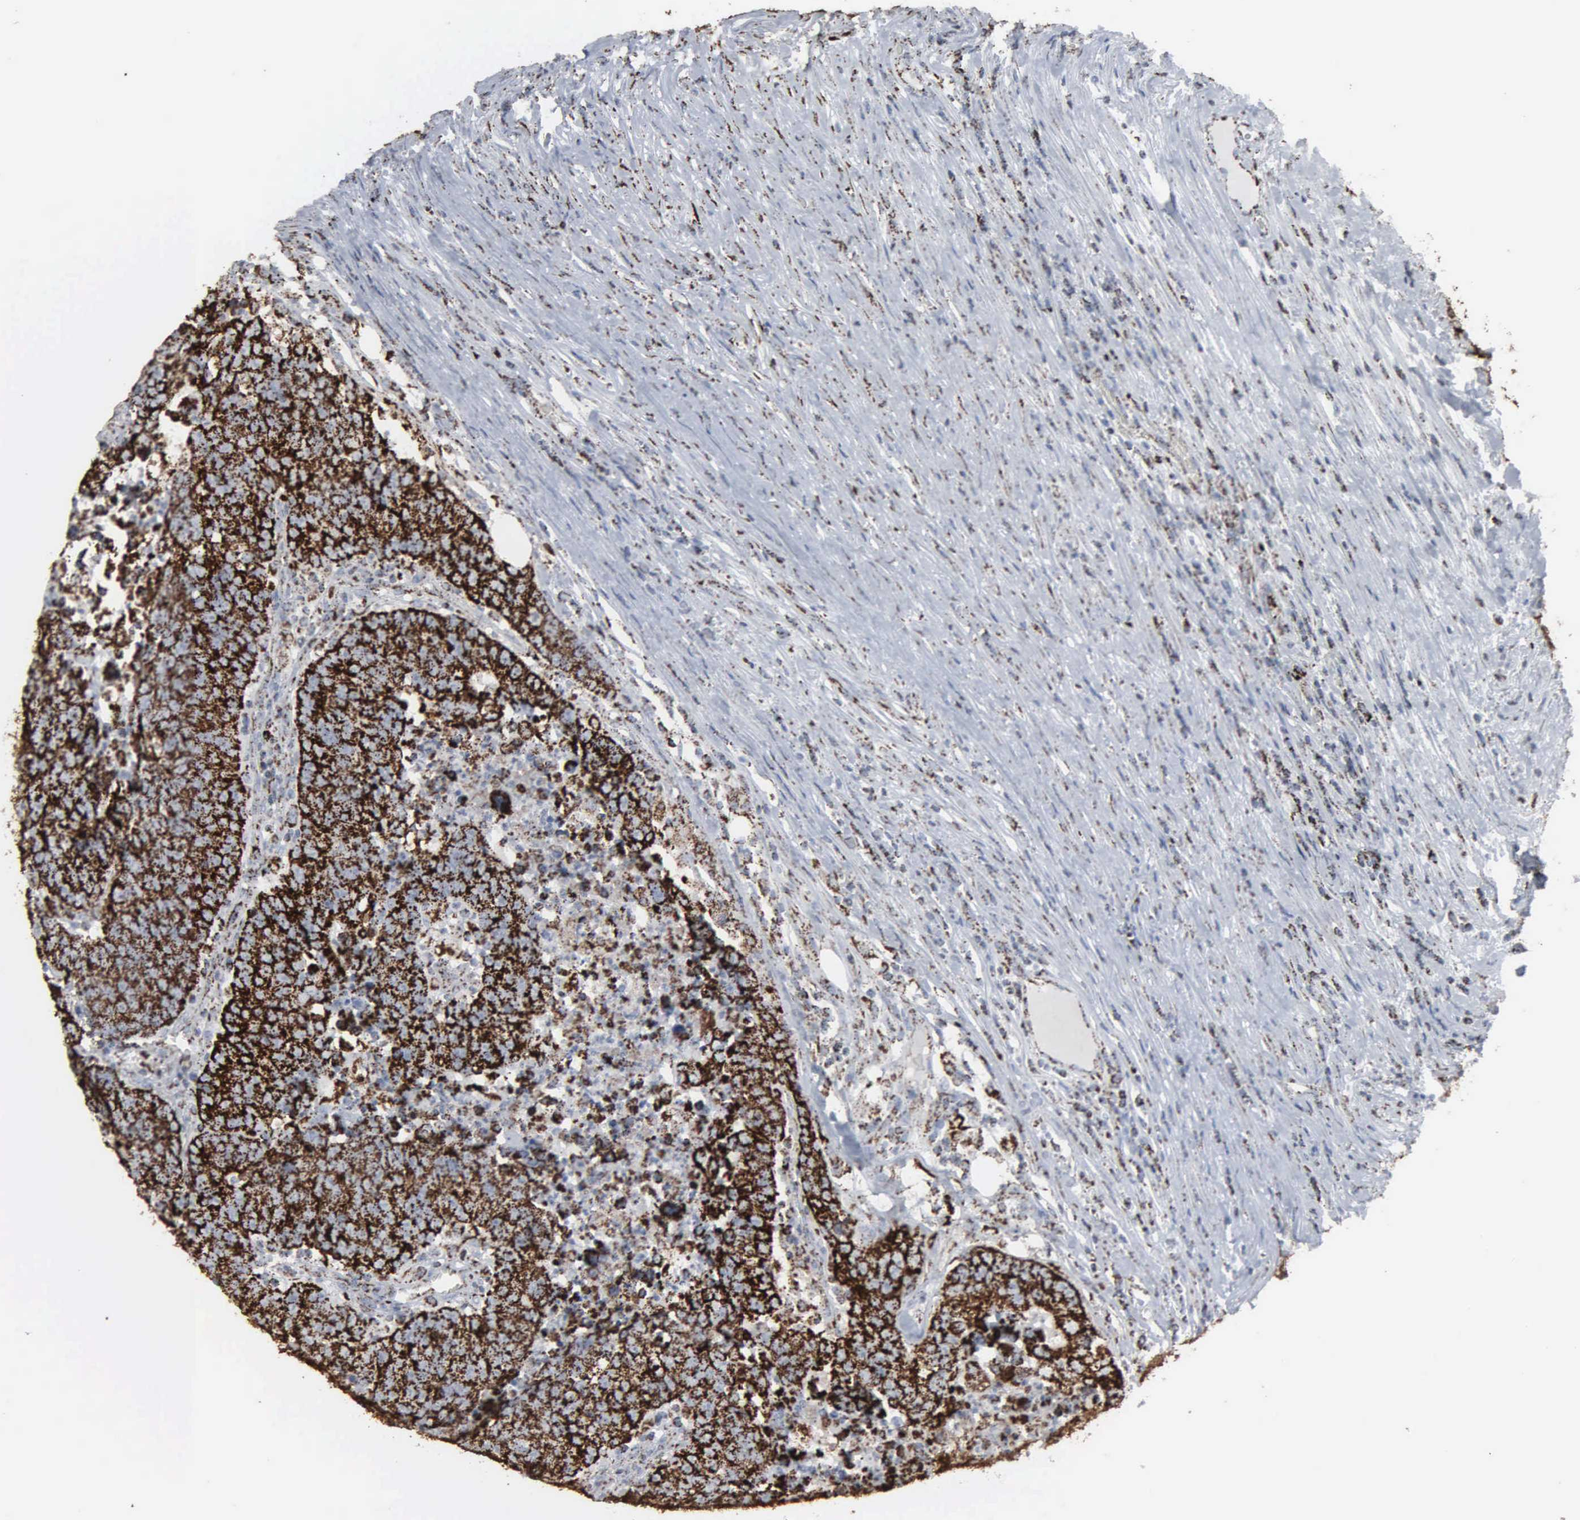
{"staining": {"intensity": "strong", "quantity": ">75%", "location": "cytoplasmic/membranous"}, "tissue": "colorectal cancer", "cell_type": "Tumor cells", "image_type": "cancer", "snomed": [{"axis": "morphology", "description": "Adenocarcinoma, NOS"}, {"axis": "topography", "description": "Colon"}], "caption": "Immunohistochemistry photomicrograph of neoplastic tissue: human colorectal cancer (adenocarcinoma) stained using IHC exhibits high levels of strong protein expression localized specifically in the cytoplasmic/membranous of tumor cells, appearing as a cytoplasmic/membranous brown color.", "gene": "HSPA9", "patient": {"sex": "female", "age": 53}}